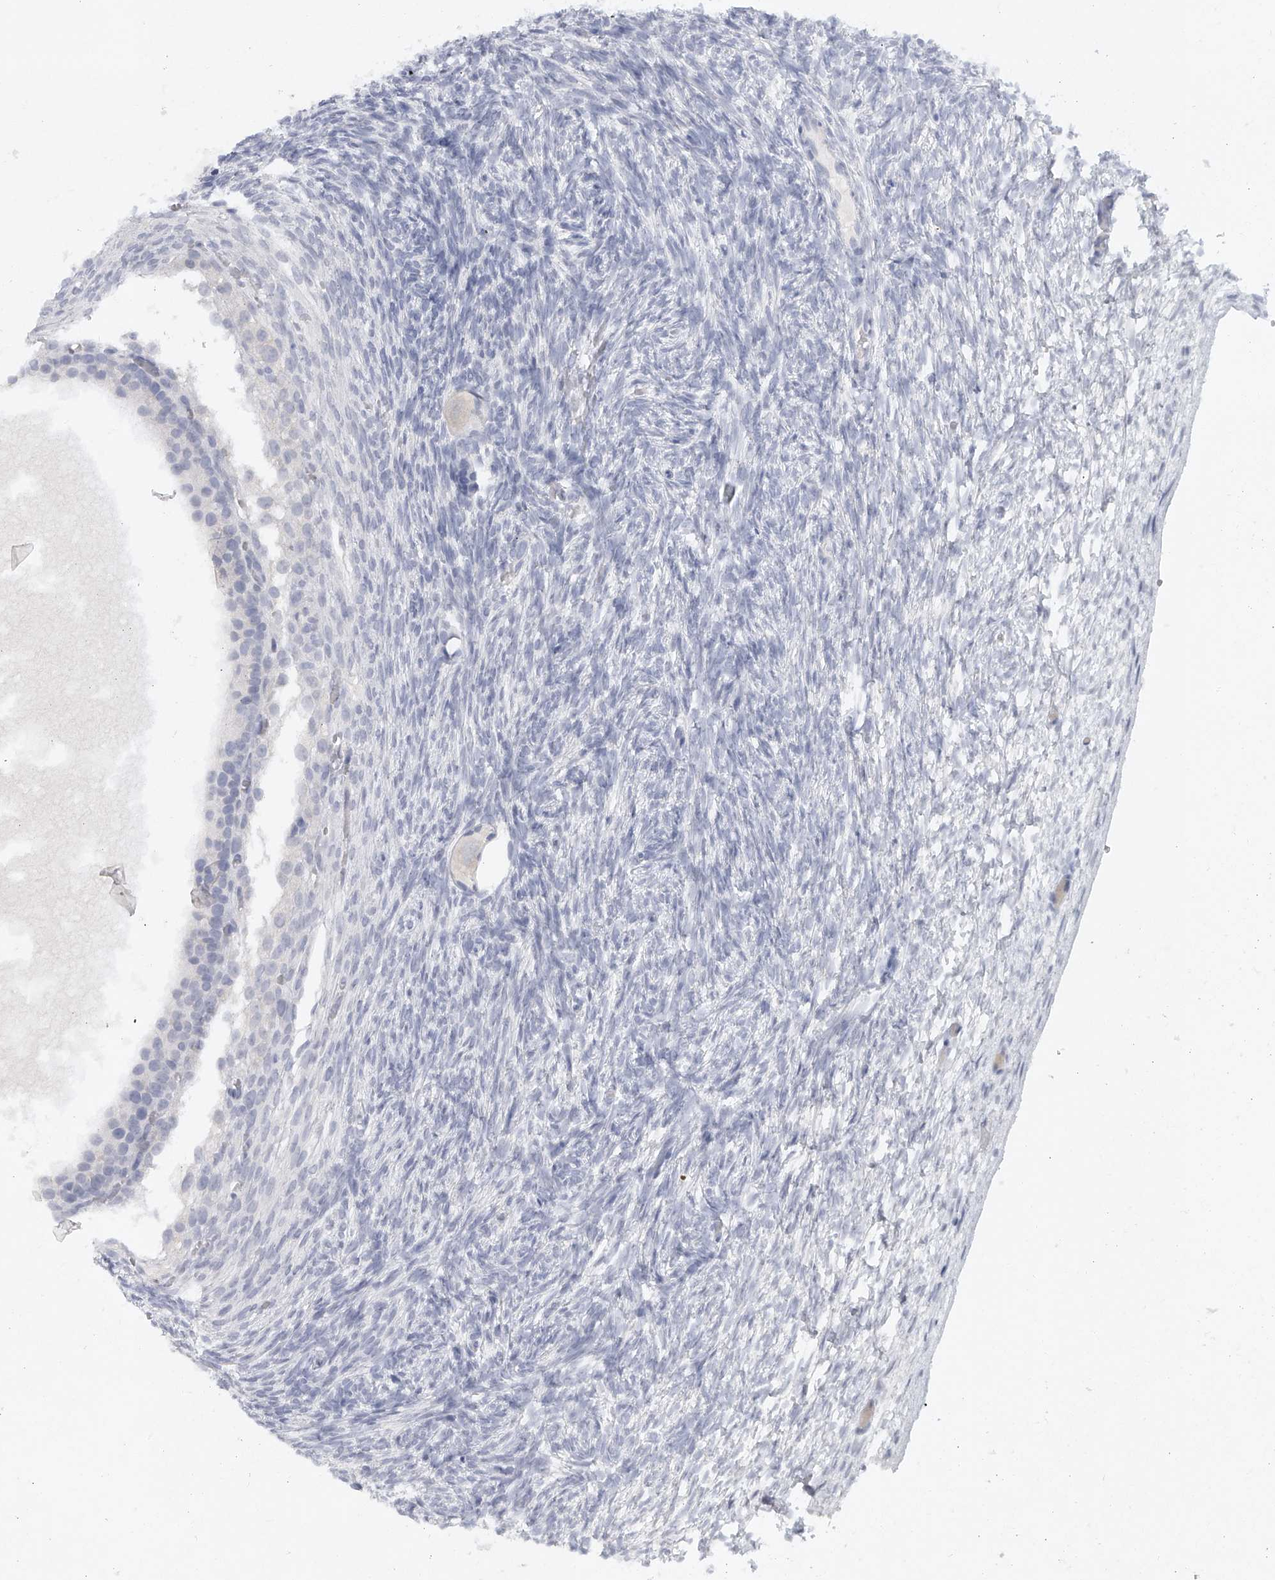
{"staining": {"intensity": "negative", "quantity": "none", "location": "none"}, "tissue": "ovary", "cell_type": "Follicle cells", "image_type": "normal", "snomed": [{"axis": "morphology", "description": "Normal tissue, NOS"}, {"axis": "topography", "description": "Ovary"}], "caption": "Immunohistochemical staining of normal human ovary reveals no significant staining in follicle cells.", "gene": "FAT2", "patient": {"sex": "female", "age": 34}}